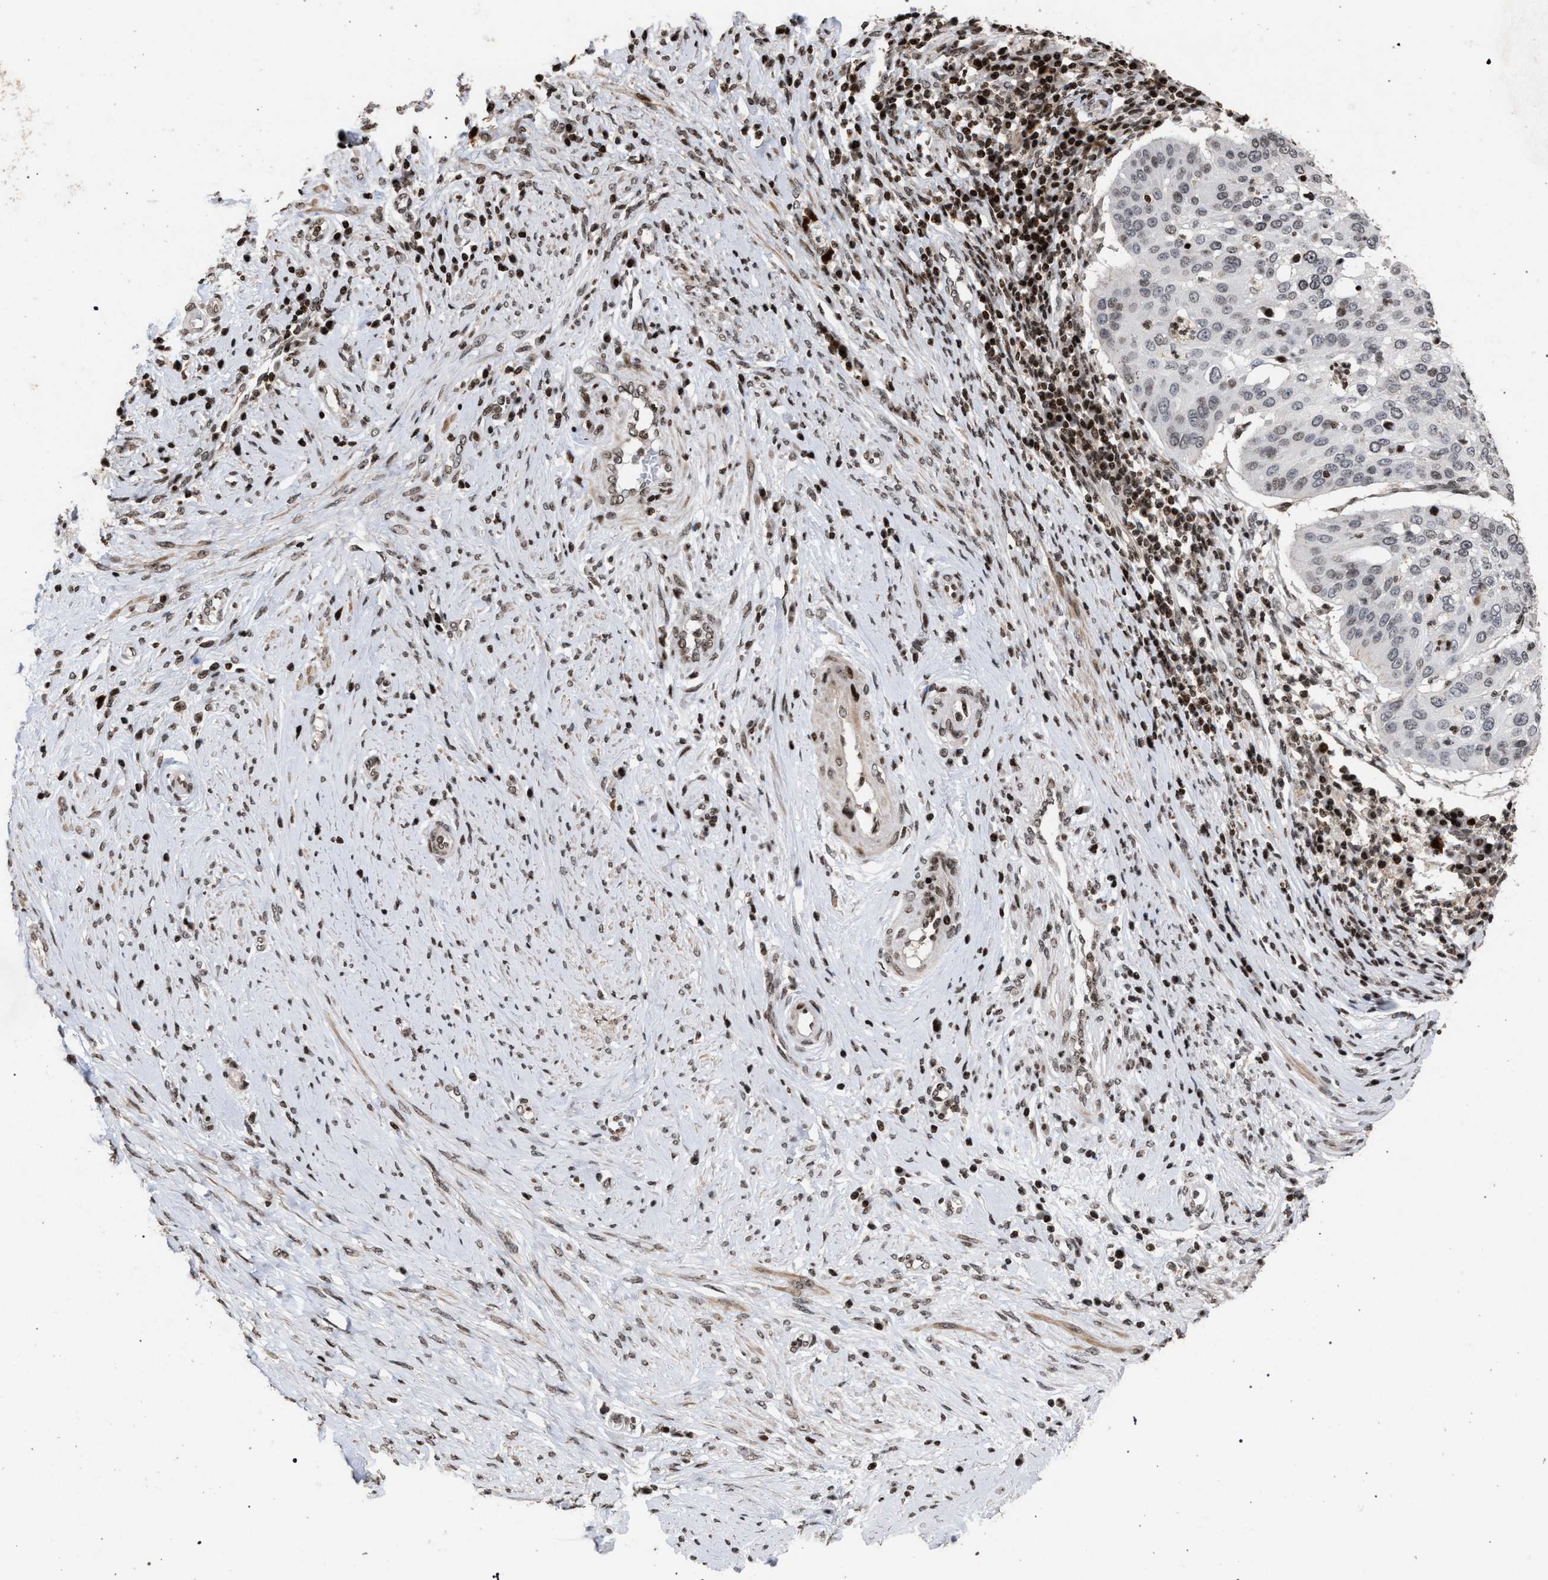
{"staining": {"intensity": "weak", "quantity": "<25%", "location": "nuclear"}, "tissue": "cervical cancer", "cell_type": "Tumor cells", "image_type": "cancer", "snomed": [{"axis": "morphology", "description": "Normal tissue, NOS"}, {"axis": "morphology", "description": "Squamous cell carcinoma, NOS"}, {"axis": "topography", "description": "Cervix"}], "caption": "High power microscopy micrograph of an IHC image of cervical squamous cell carcinoma, revealing no significant positivity in tumor cells.", "gene": "FOXD3", "patient": {"sex": "female", "age": 39}}